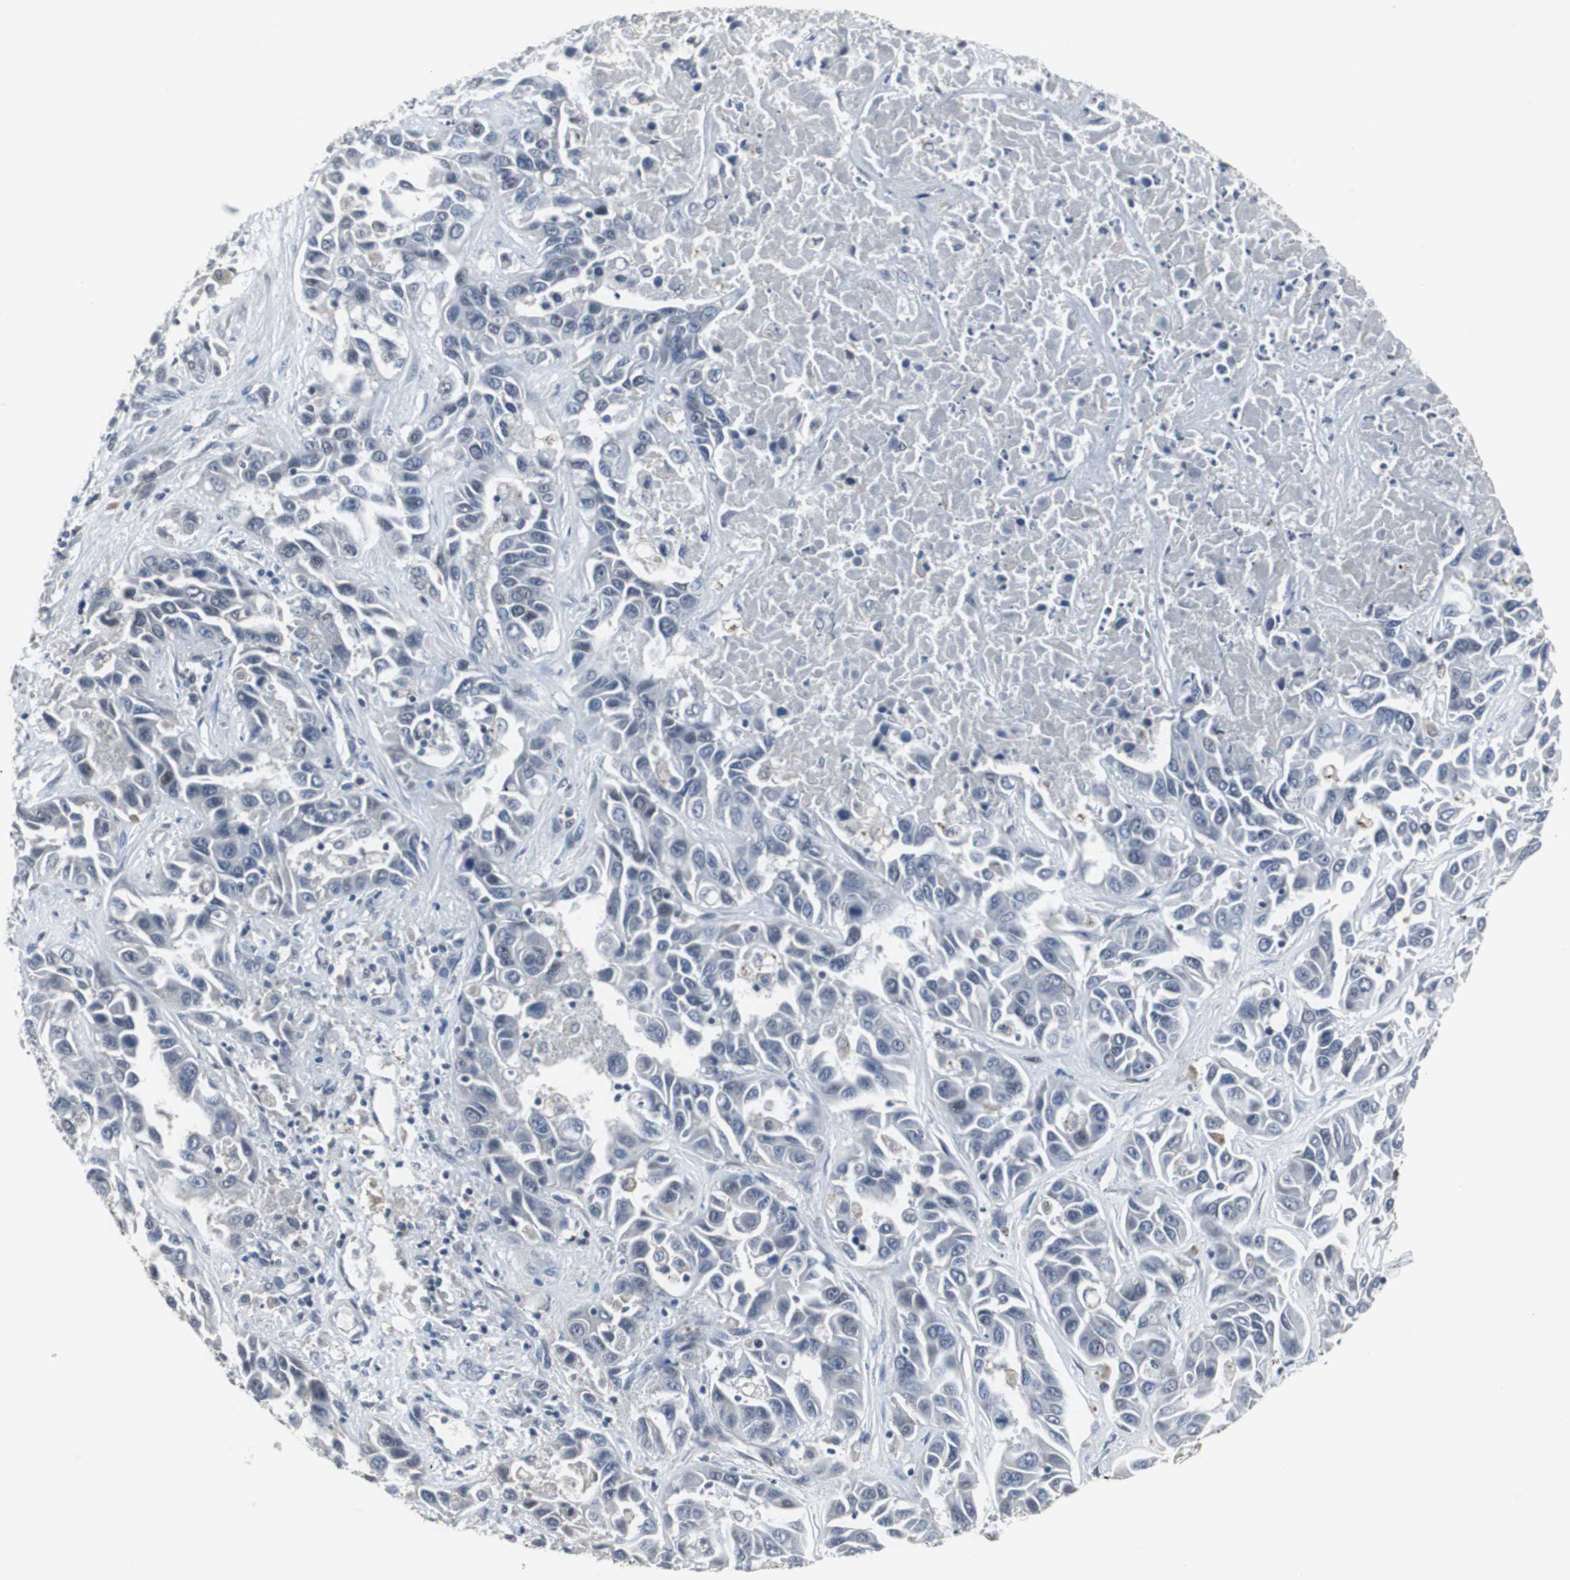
{"staining": {"intensity": "negative", "quantity": "none", "location": "none"}, "tissue": "liver cancer", "cell_type": "Tumor cells", "image_type": "cancer", "snomed": [{"axis": "morphology", "description": "Cholangiocarcinoma"}, {"axis": "topography", "description": "Liver"}], "caption": "The immunohistochemistry (IHC) micrograph has no significant positivity in tumor cells of liver cancer (cholangiocarcinoma) tissue.", "gene": "FOXP4", "patient": {"sex": "female", "age": 52}}